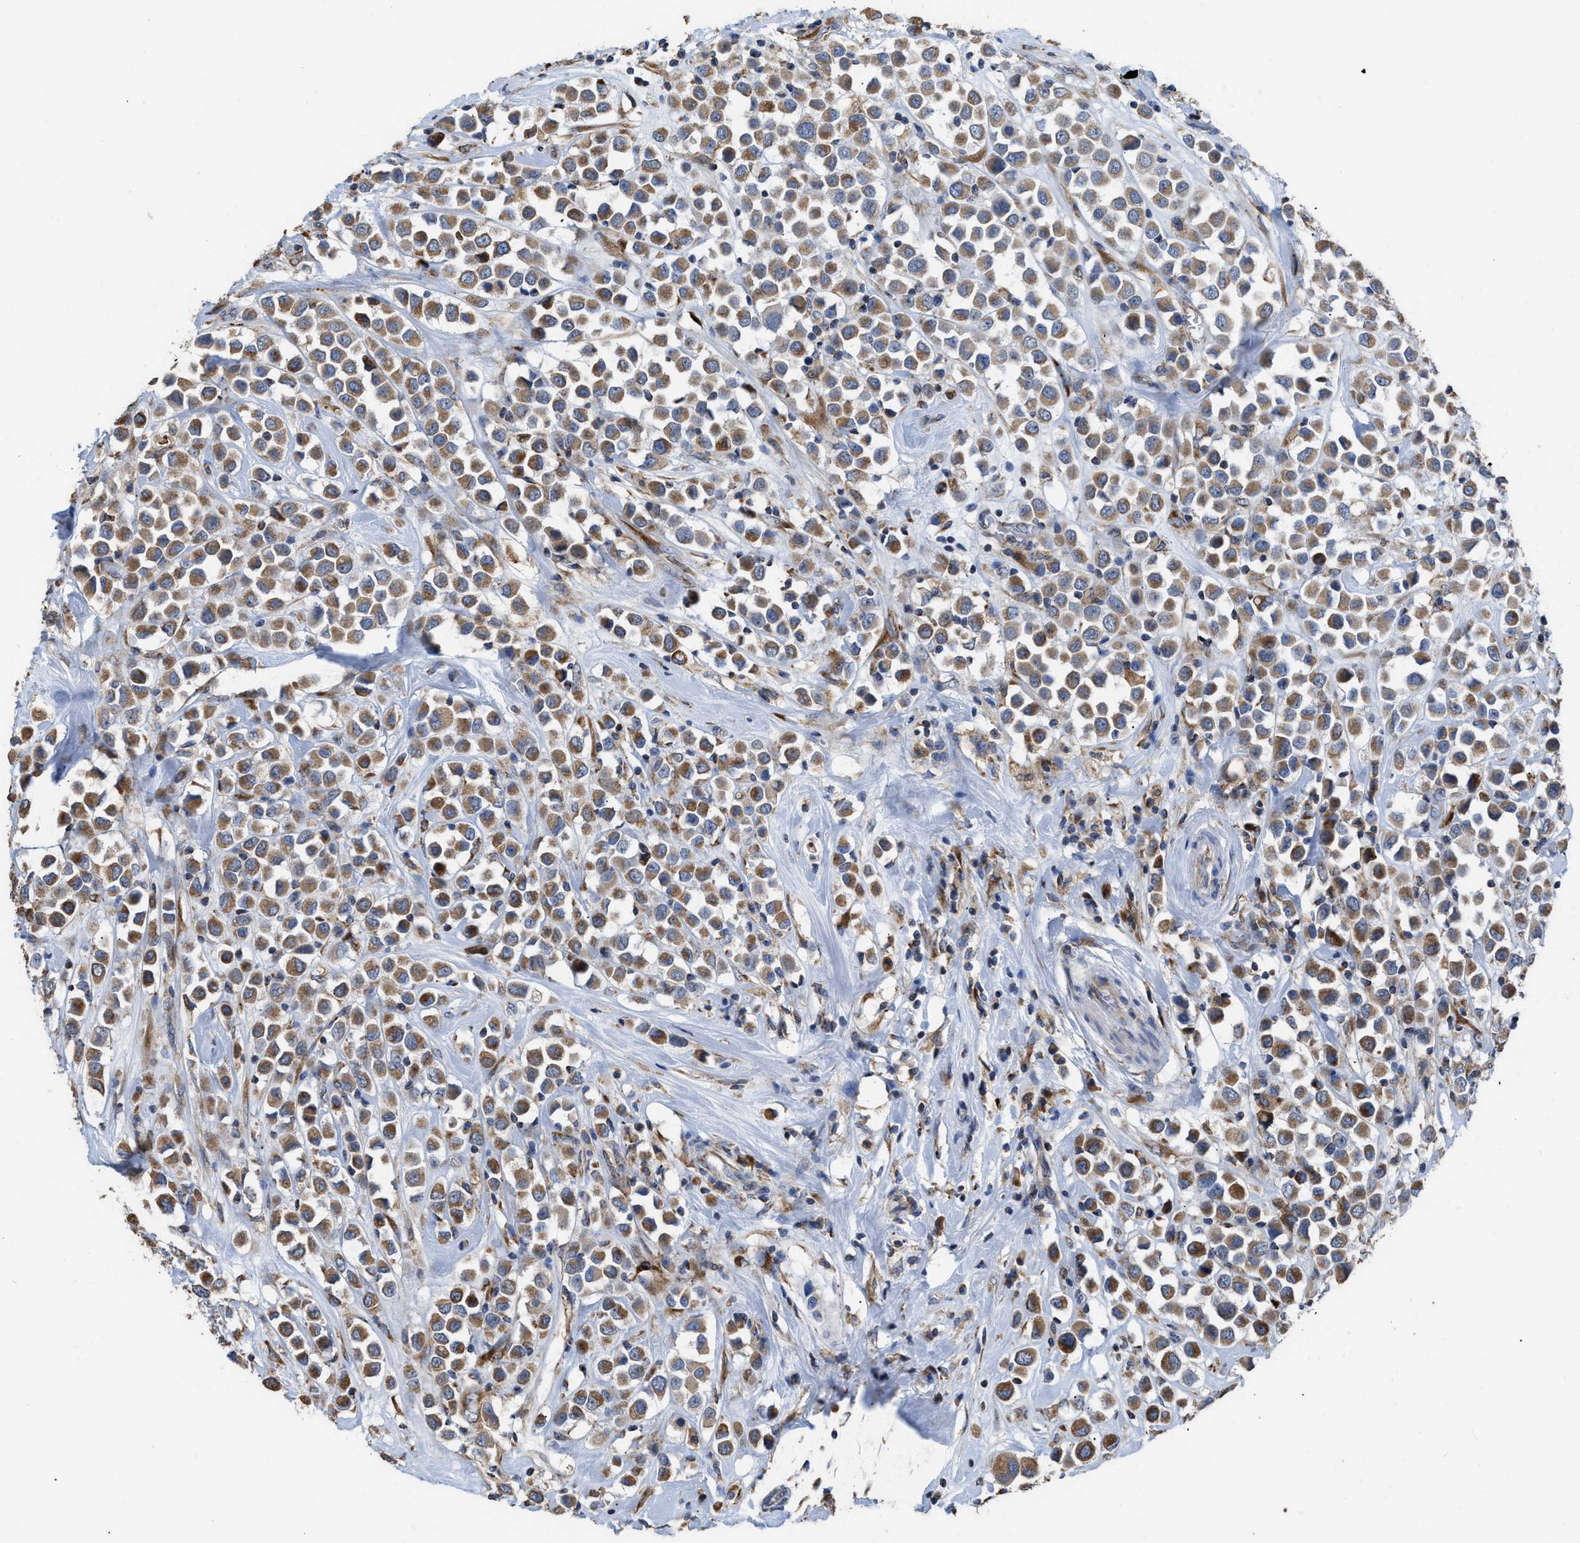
{"staining": {"intensity": "moderate", "quantity": ">75%", "location": "cytoplasmic/membranous"}, "tissue": "breast cancer", "cell_type": "Tumor cells", "image_type": "cancer", "snomed": [{"axis": "morphology", "description": "Duct carcinoma"}, {"axis": "topography", "description": "Breast"}], "caption": "Immunohistochemistry of infiltrating ductal carcinoma (breast) shows medium levels of moderate cytoplasmic/membranous expression in about >75% of tumor cells.", "gene": "AK2", "patient": {"sex": "female", "age": 61}}